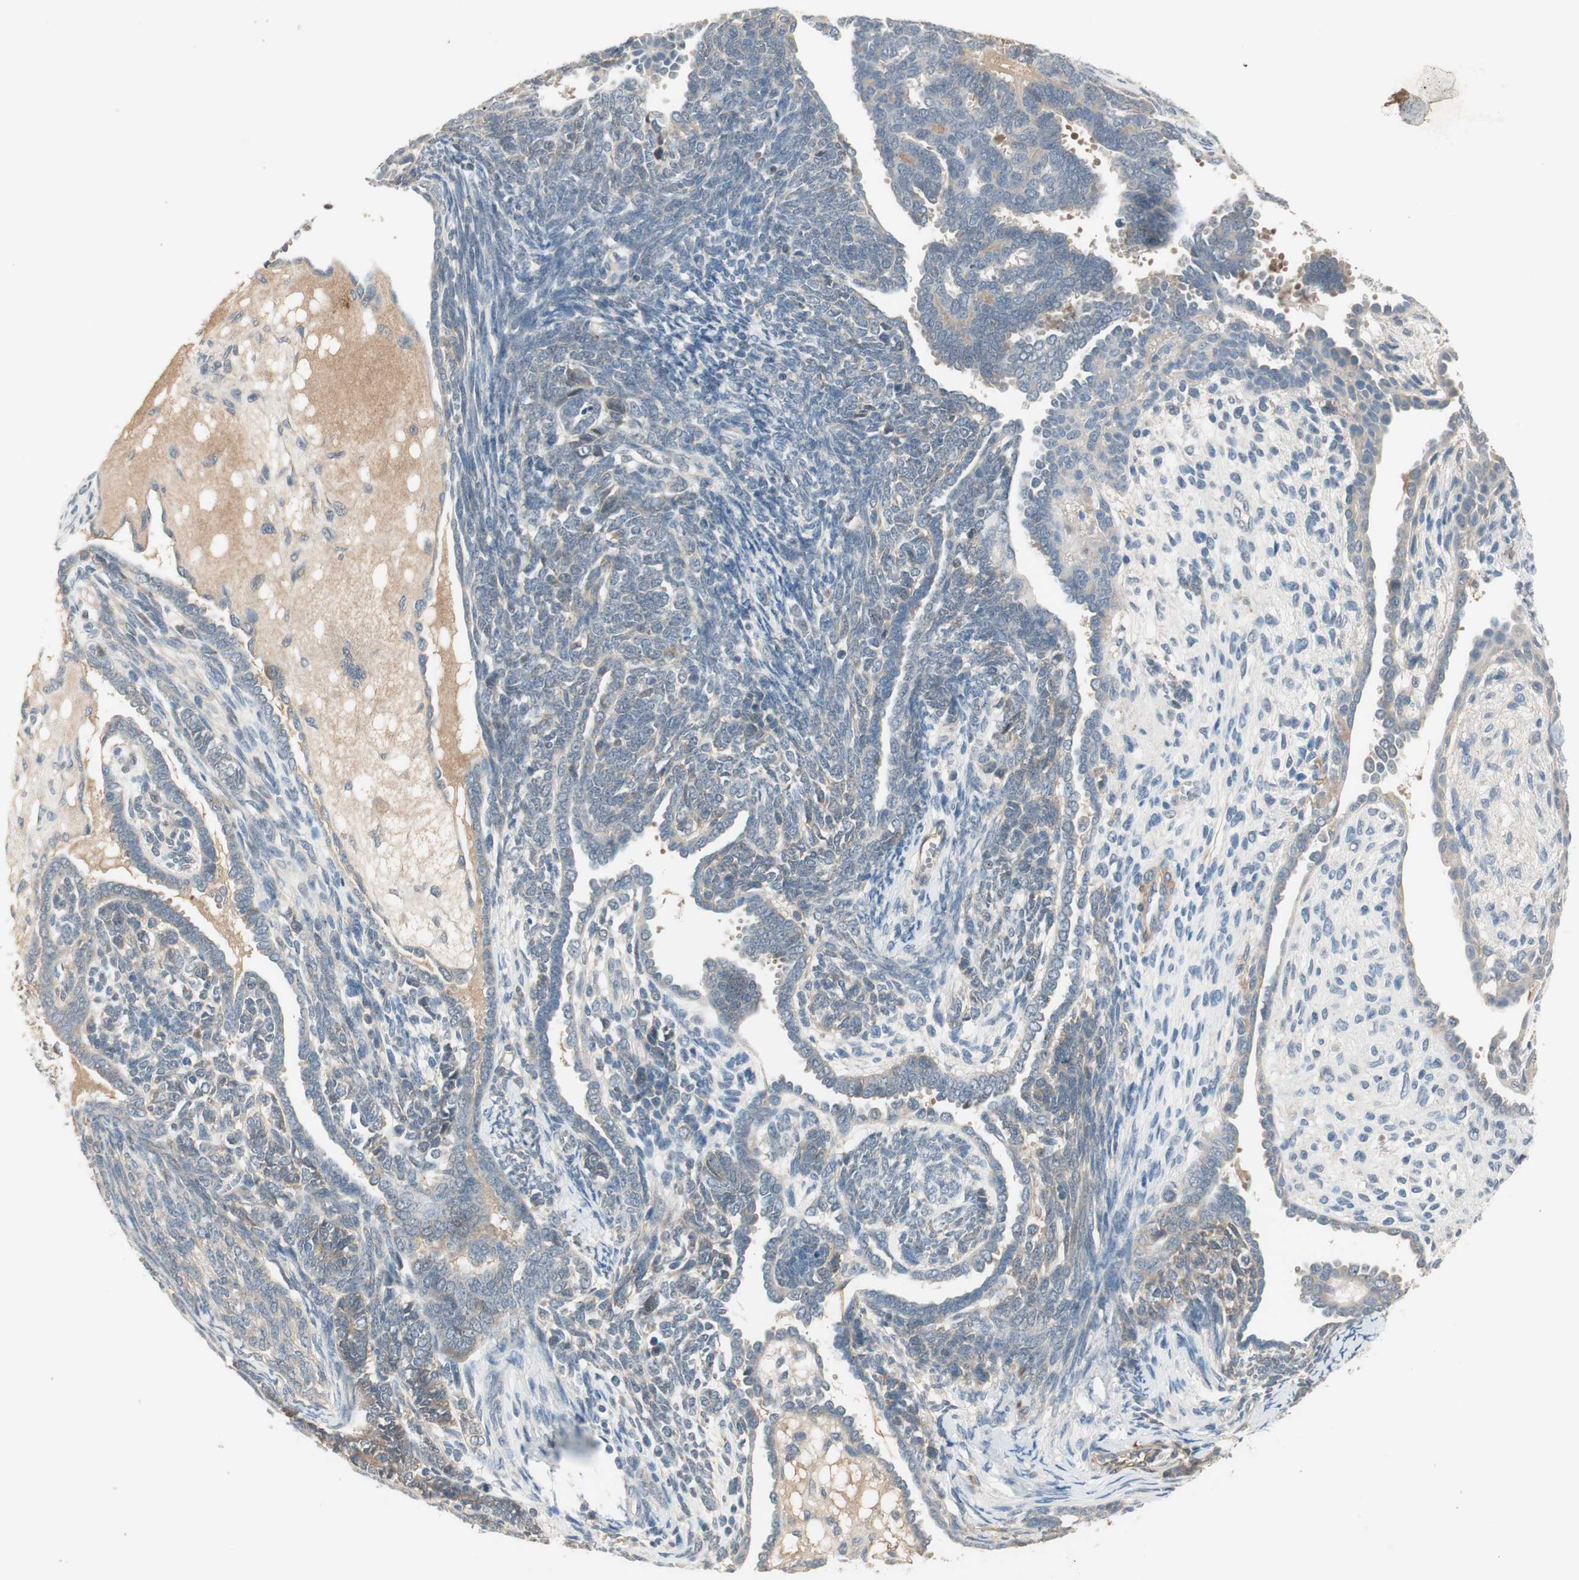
{"staining": {"intensity": "weak", "quantity": "<25%", "location": "cytoplasmic/membranous"}, "tissue": "endometrial cancer", "cell_type": "Tumor cells", "image_type": "cancer", "snomed": [{"axis": "morphology", "description": "Neoplasm, malignant, NOS"}, {"axis": "topography", "description": "Endometrium"}], "caption": "Endometrial cancer was stained to show a protein in brown. There is no significant staining in tumor cells.", "gene": "RNGTT", "patient": {"sex": "female", "age": 74}}